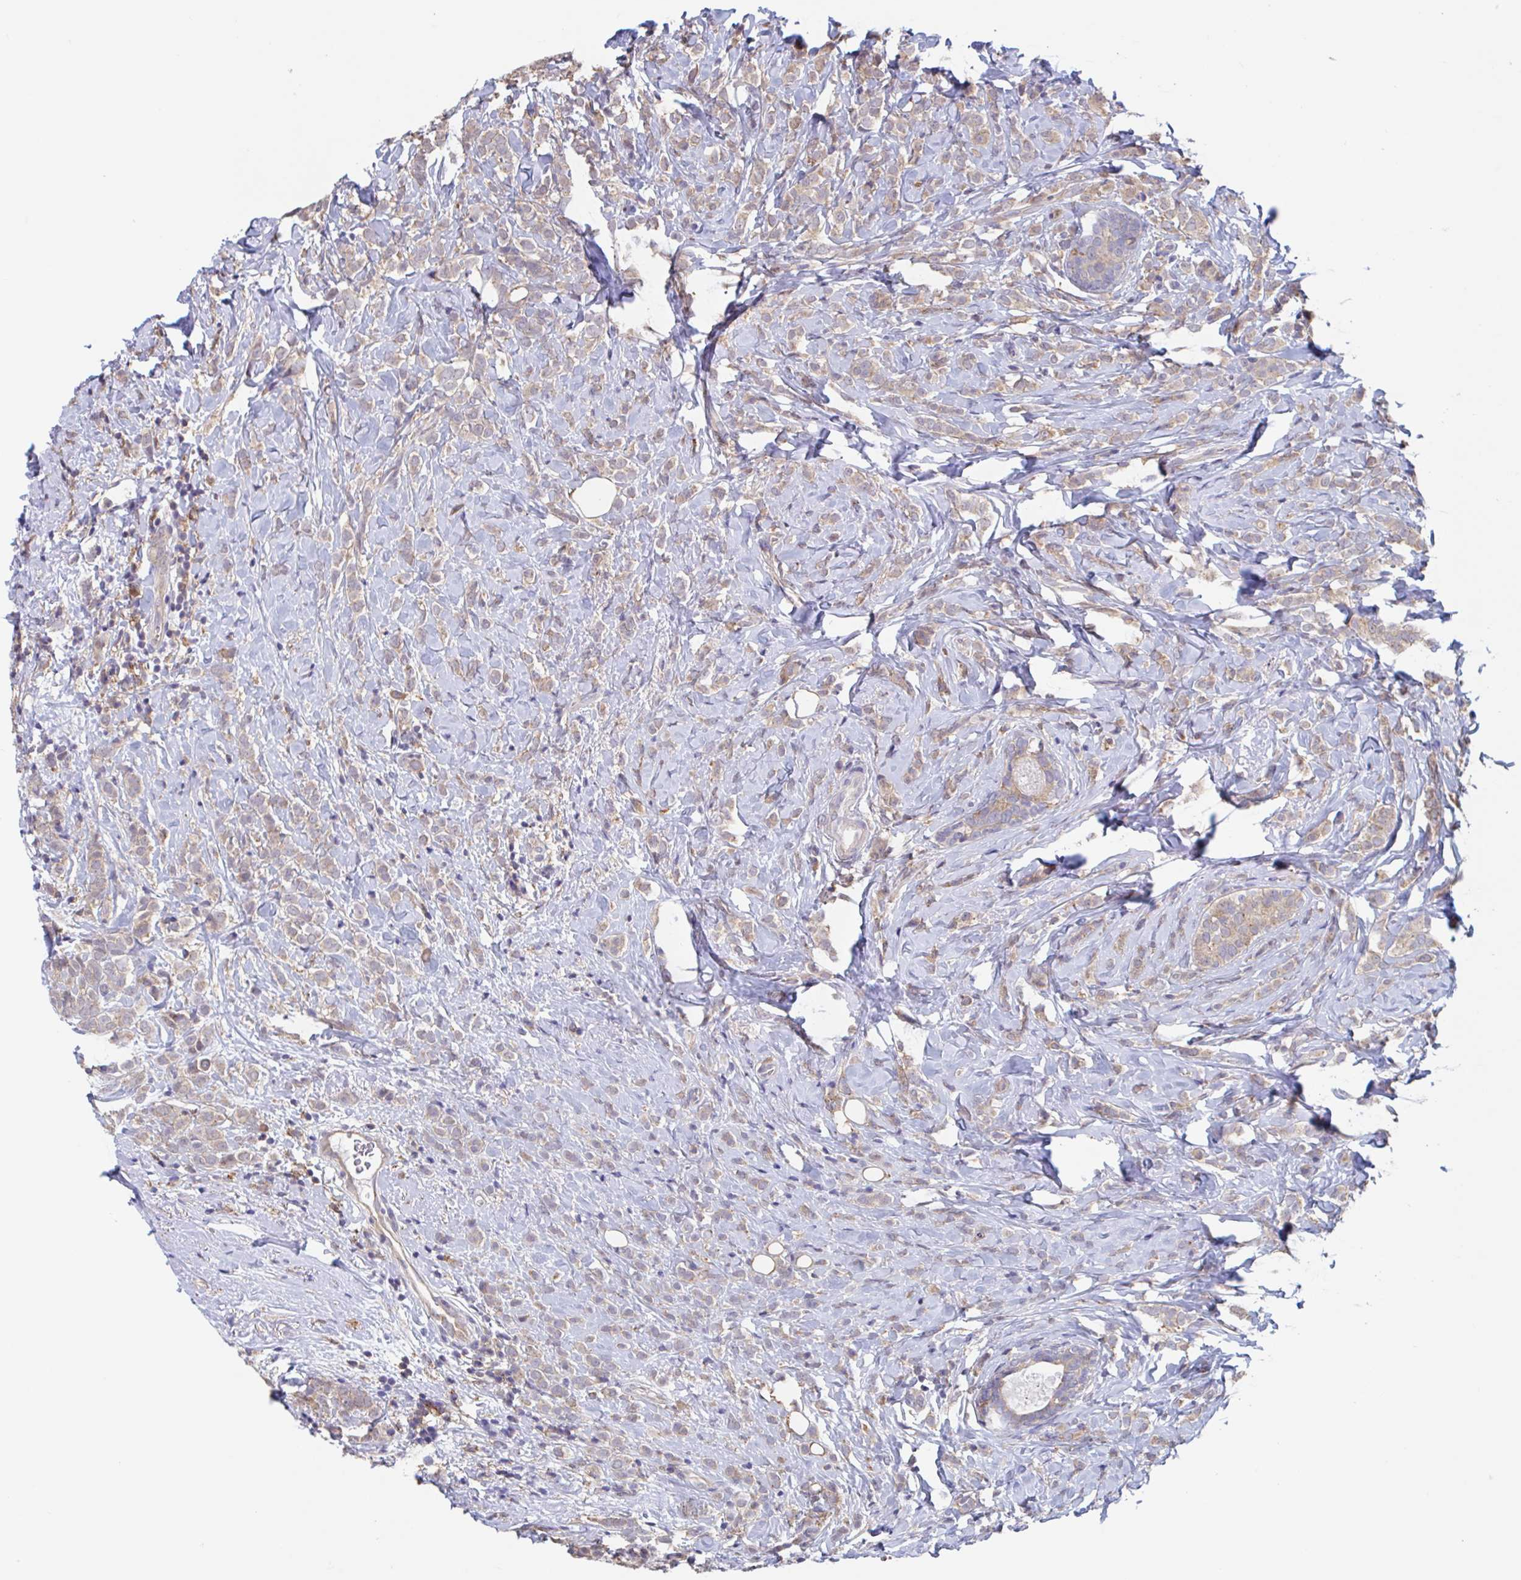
{"staining": {"intensity": "moderate", "quantity": ">75%", "location": "cytoplasmic/membranous"}, "tissue": "breast cancer", "cell_type": "Tumor cells", "image_type": "cancer", "snomed": [{"axis": "morphology", "description": "Lobular carcinoma"}, {"axis": "topography", "description": "Breast"}], "caption": "IHC histopathology image of breast cancer (lobular carcinoma) stained for a protein (brown), which displays medium levels of moderate cytoplasmic/membranous expression in about >75% of tumor cells.", "gene": "SNX8", "patient": {"sex": "female", "age": 49}}